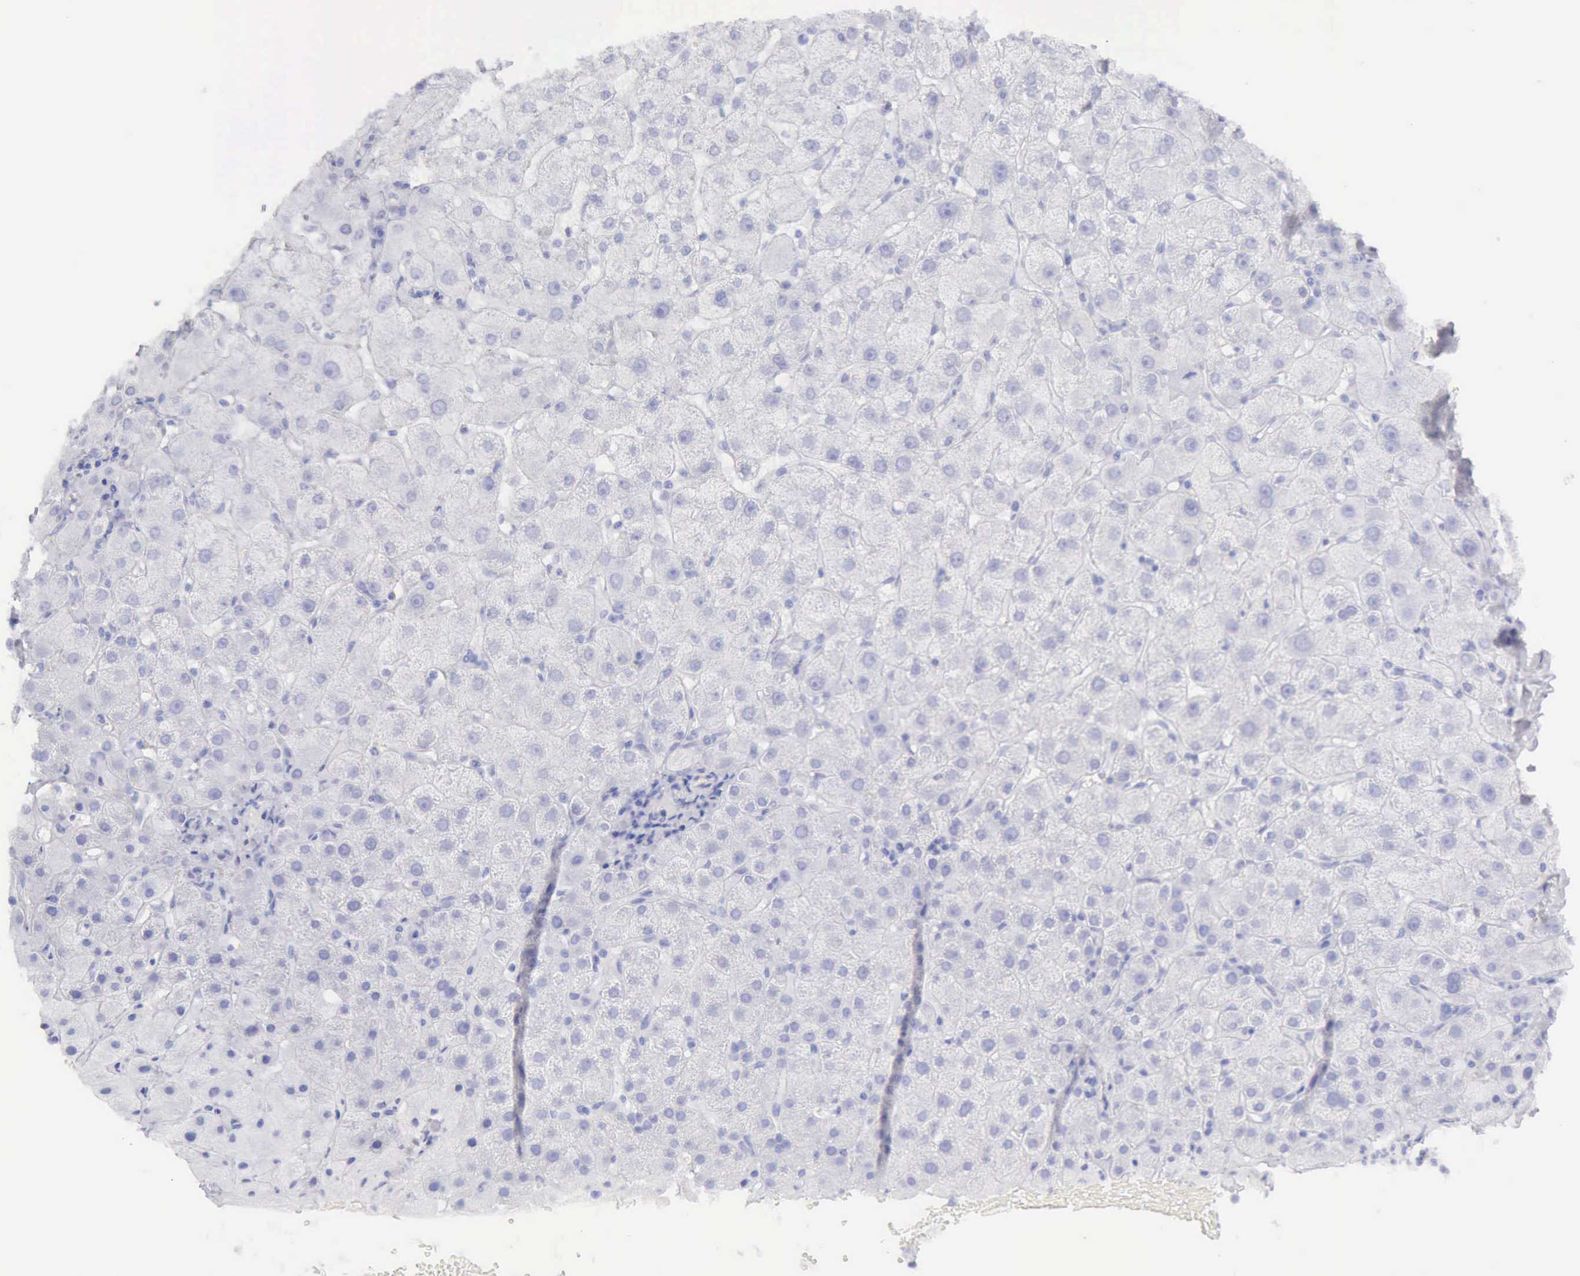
{"staining": {"intensity": "negative", "quantity": "none", "location": "none"}, "tissue": "liver cancer", "cell_type": "Tumor cells", "image_type": "cancer", "snomed": [{"axis": "morphology", "description": "Cholangiocarcinoma"}, {"axis": "topography", "description": "Liver"}], "caption": "Tumor cells are negative for brown protein staining in liver cancer.", "gene": "ARHGAP4", "patient": {"sex": "female", "age": 79}}